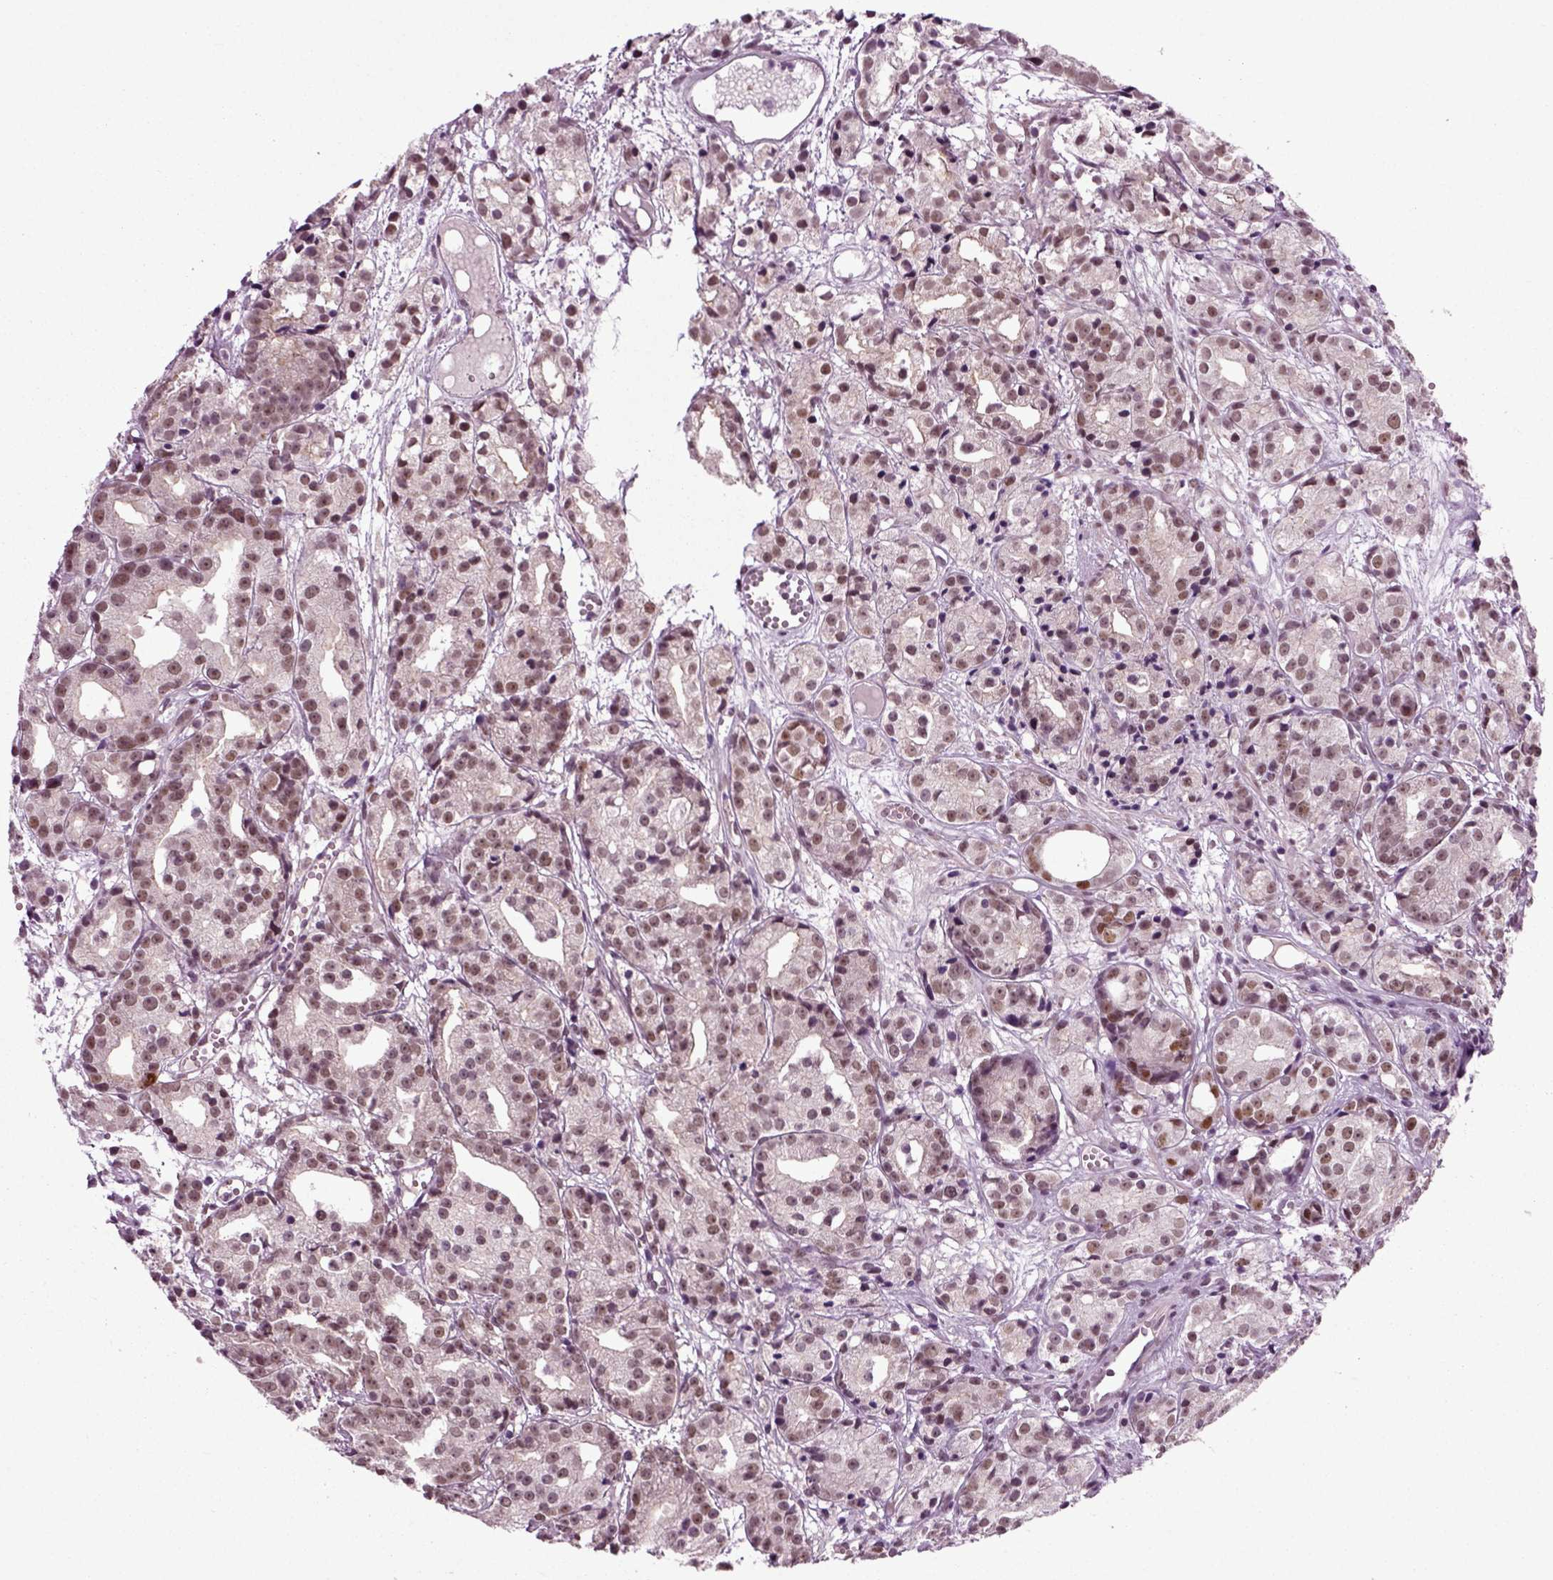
{"staining": {"intensity": "moderate", "quantity": "25%-75%", "location": "nuclear"}, "tissue": "prostate cancer", "cell_type": "Tumor cells", "image_type": "cancer", "snomed": [{"axis": "morphology", "description": "Adenocarcinoma, Medium grade"}, {"axis": "topography", "description": "Prostate"}], "caption": "Immunohistochemistry staining of prostate cancer, which demonstrates medium levels of moderate nuclear expression in about 25%-75% of tumor cells indicating moderate nuclear protein positivity. The staining was performed using DAB (3,3'-diaminobenzidine) (brown) for protein detection and nuclei were counterstained in hematoxylin (blue).", "gene": "RCOR3", "patient": {"sex": "male", "age": 74}}